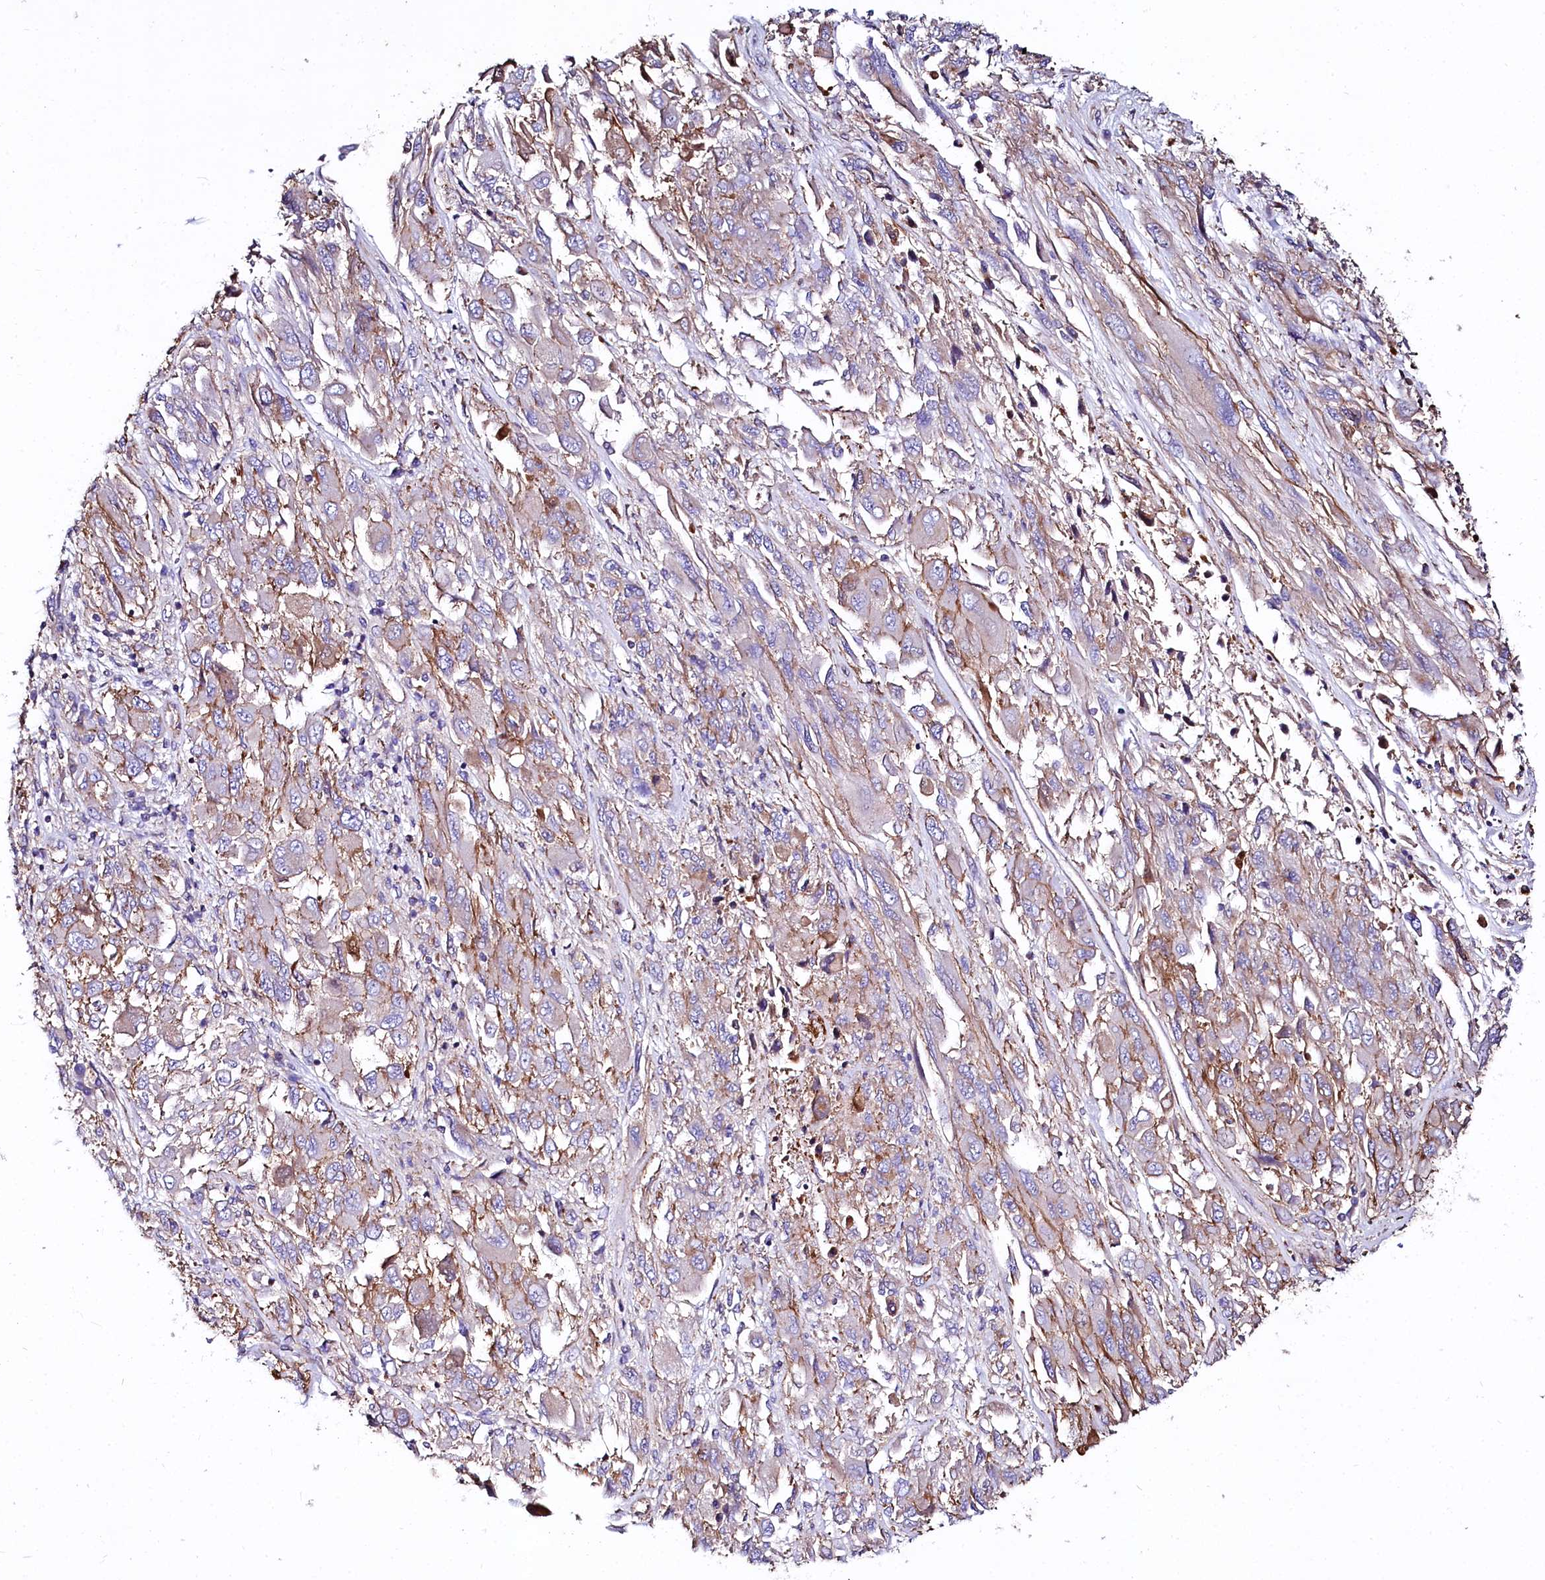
{"staining": {"intensity": "moderate", "quantity": "25%-75%", "location": "cytoplasmic/membranous"}, "tissue": "melanoma", "cell_type": "Tumor cells", "image_type": "cancer", "snomed": [{"axis": "morphology", "description": "Malignant melanoma, NOS"}, {"axis": "topography", "description": "Skin"}], "caption": "Immunohistochemistry (IHC) (DAB (3,3'-diaminobenzidine)) staining of melanoma displays moderate cytoplasmic/membranous protein expression in about 25%-75% of tumor cells. (Stains: DAB in brown, nuclei in blue, Microscopy: brightfield microscopy at high magnification).", "gene": "FCHSD2", "patient": {"sex": "female", "age": 91}}